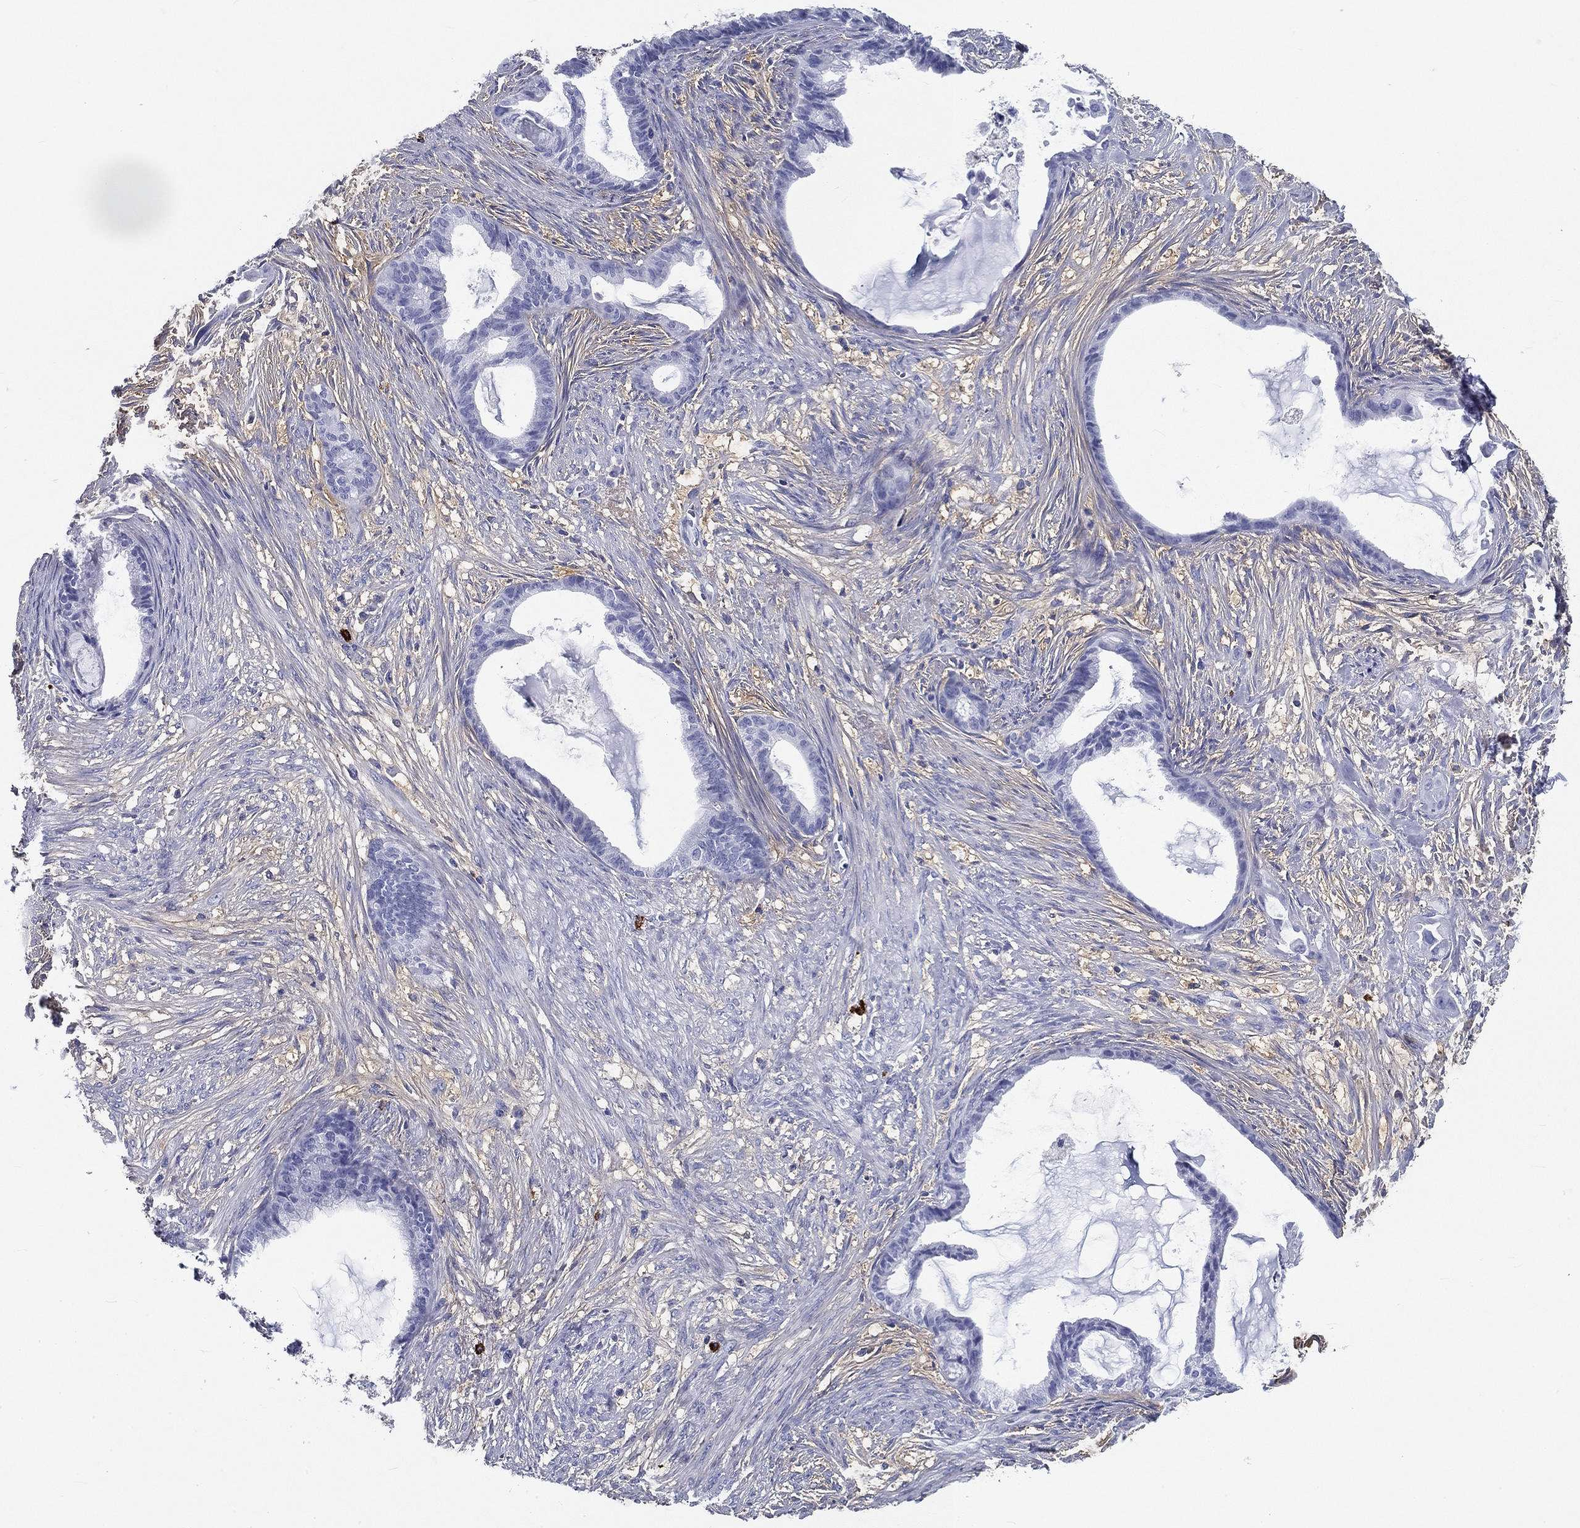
{"staining": {"intensity": "negative", "quantity": "none", "location": "none"}, "tissue": "endometrial cancer", "cell_type": "Tumor cells", "image_type": "cancer", "snomed": [{"axis": "morphology", "description": "Adenocarcinoma, NOS"}, {"axis": "topography", "description": "Endometrium"}], "caption": "An immunohistochemistry micrograph of endometrial adenocarcinoma is shown. There is no staining in tumor cells of endometrial adenocarcinoma. (DAB immunohistochemistry with hematoxylin counter stain).", "gene": "CD40LG", "patient": {"sex": "female", "age": 86}}